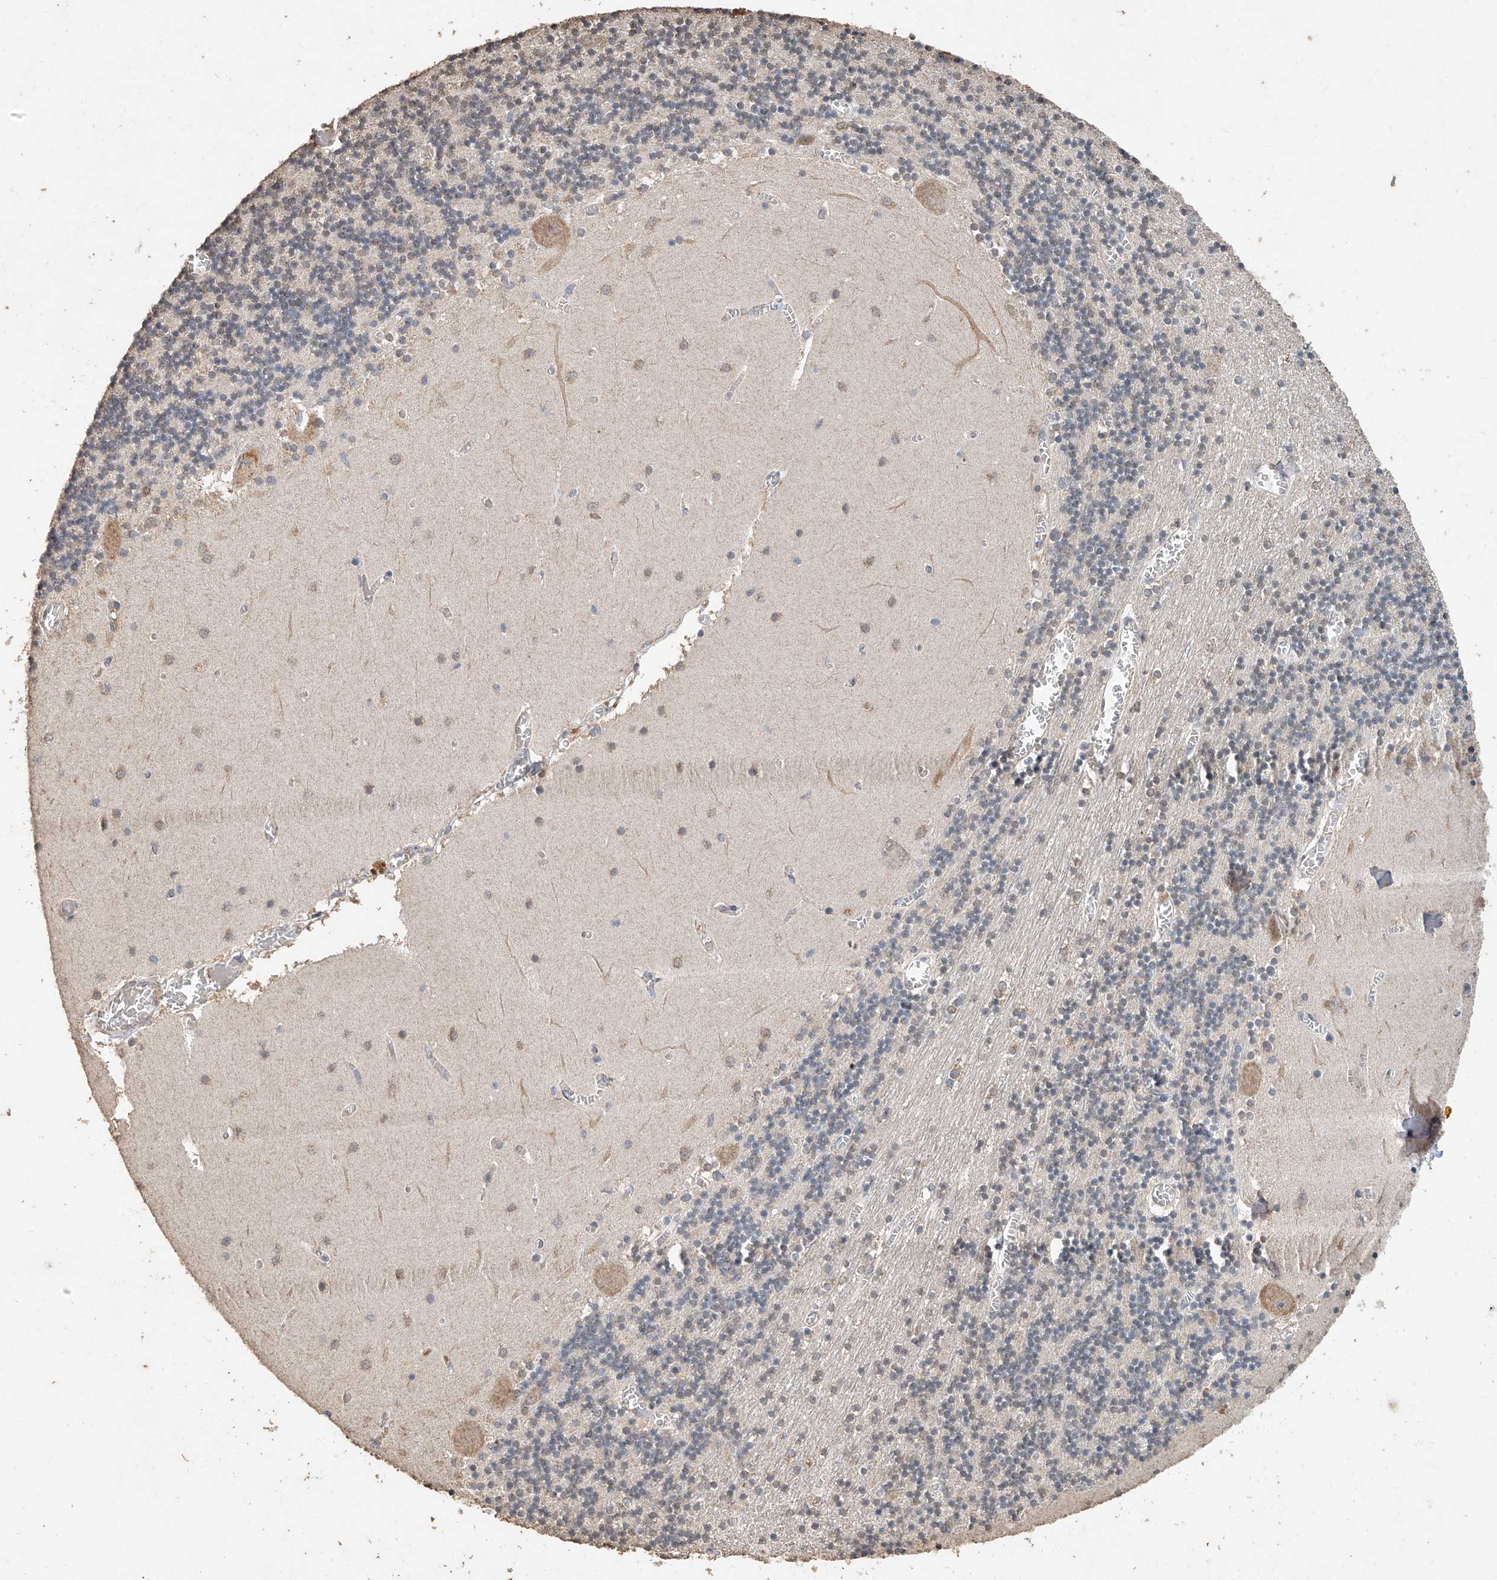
{"staining": {"intensity": "negative", "quantity": "none", "location": "none"}, "tissue": "cerebellum", "cell_type": "Cells in granular layer", "image_type": "normal", "snomed": [{"axis": "morphology", "description": "Normal tissue, NOS"}, {"axis": "topography", "description": "Cerebellum"}], "caption": "An immunohistochemistry (IHC) histopathology image of normal cerebellum is shown. There is no staining in cells in granular layer of cerebellum. Brightfield microscopy of IHC stained with DAB (brown) and hematoxylin (blue), captured at high magnification.", "gene": "CERS4", "patient": {"sex": "female", "age": 28}}